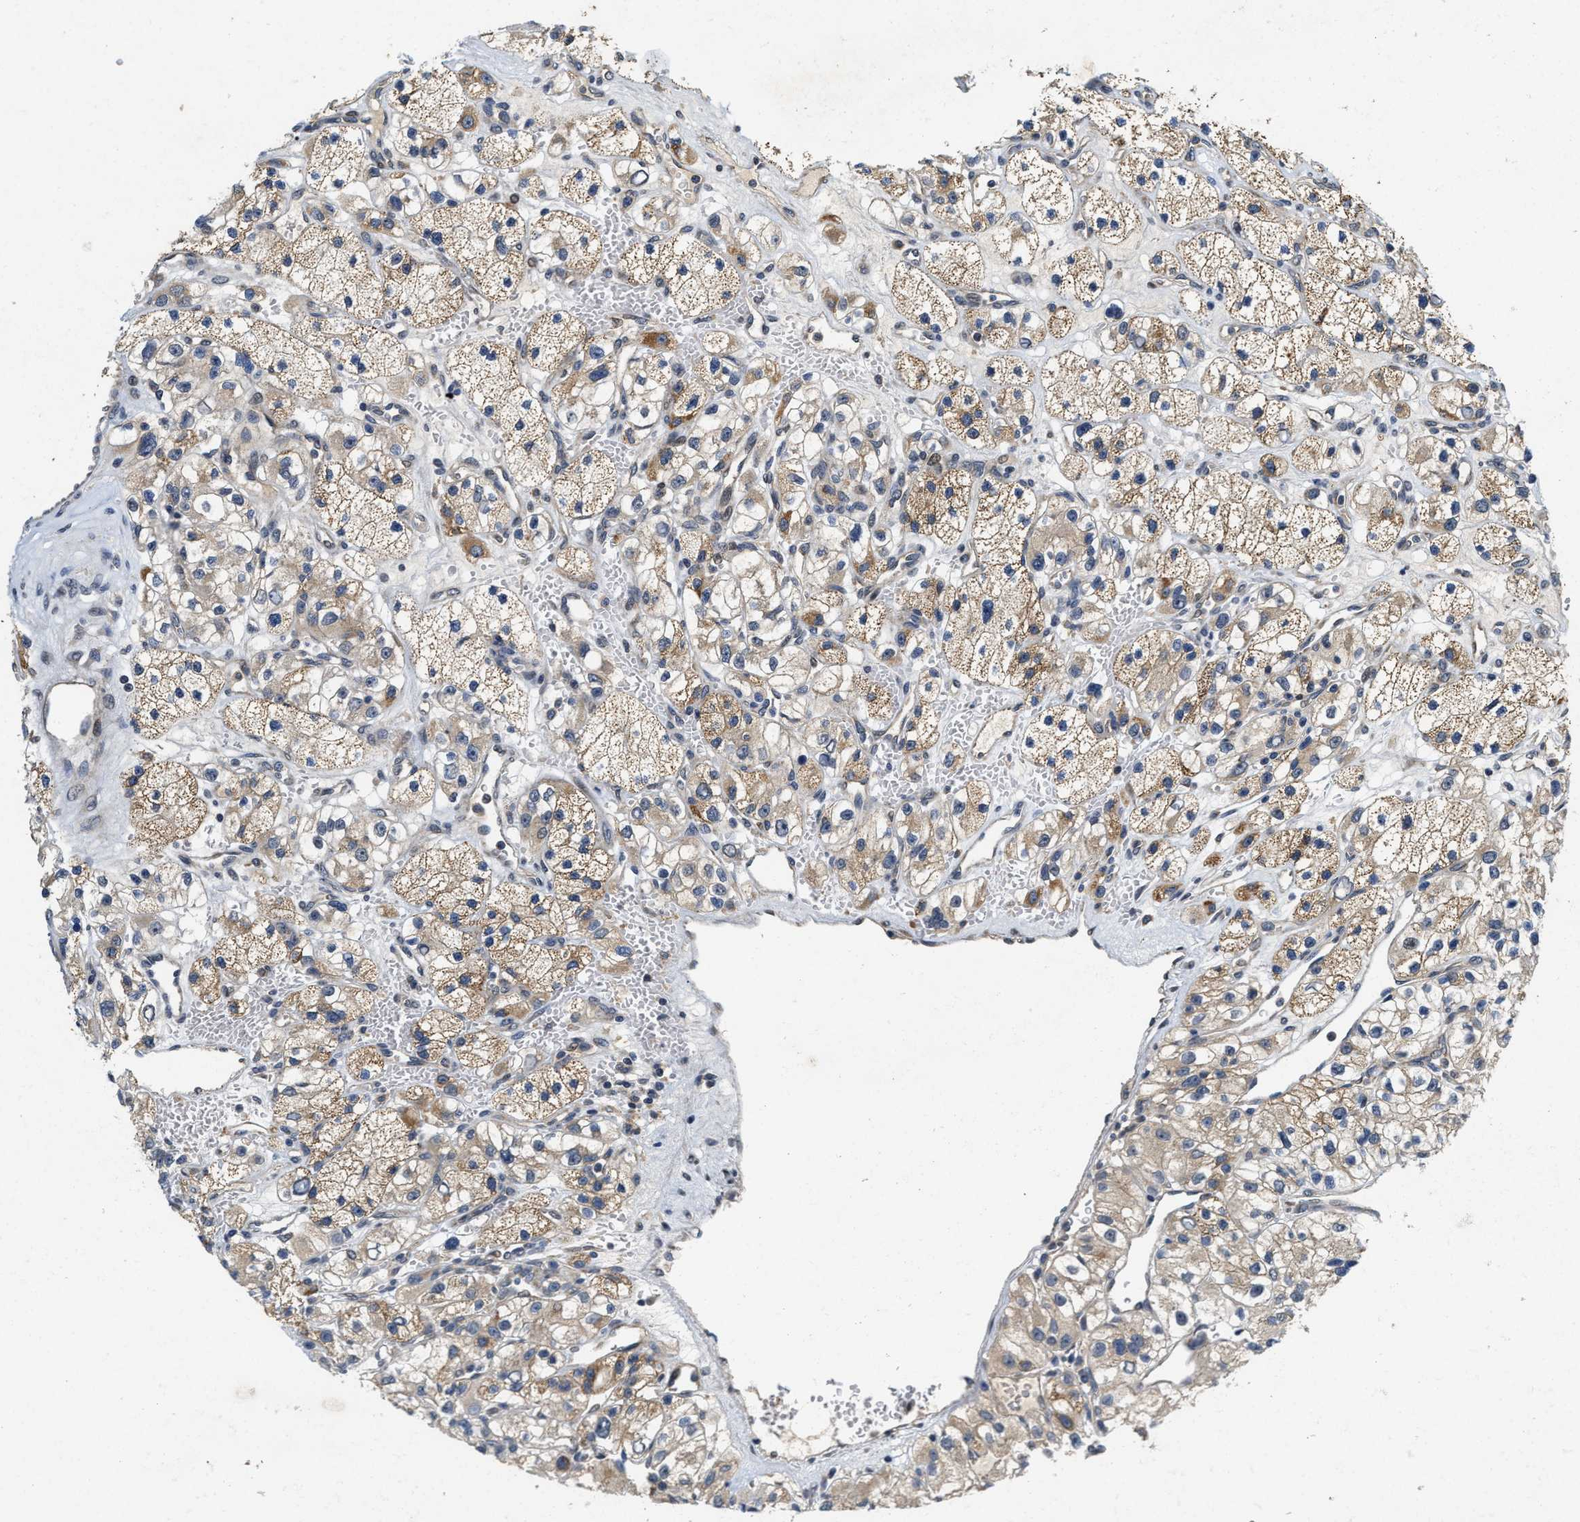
{"staining": {"intensity": "moderate", "quantity": "25%-75%", "location": "cytoplasmic/membranous"}, "tissue": "renal cancer", "cell_type": "Tumor cells", "image_type": "cancer", "snomed": [{"axis": "morphology", "description": "Adenocarcinoma, NOS"}, {"axis": "topography", "description": "Kidney"}], "caption": "Immunohistochemistry (IHC) image of neoplastic tissue: human renal cancer (adenocarcinoma) stained using immunohistochemistry shows medium levels of moderate protein expression localized specifically in the cytoplasmic/membranous of tumor cells, appearing as a cytoplasmic/membranous brown color.", "gene": "SCYL2", "patient": {"sex": "female", "age": 57}}